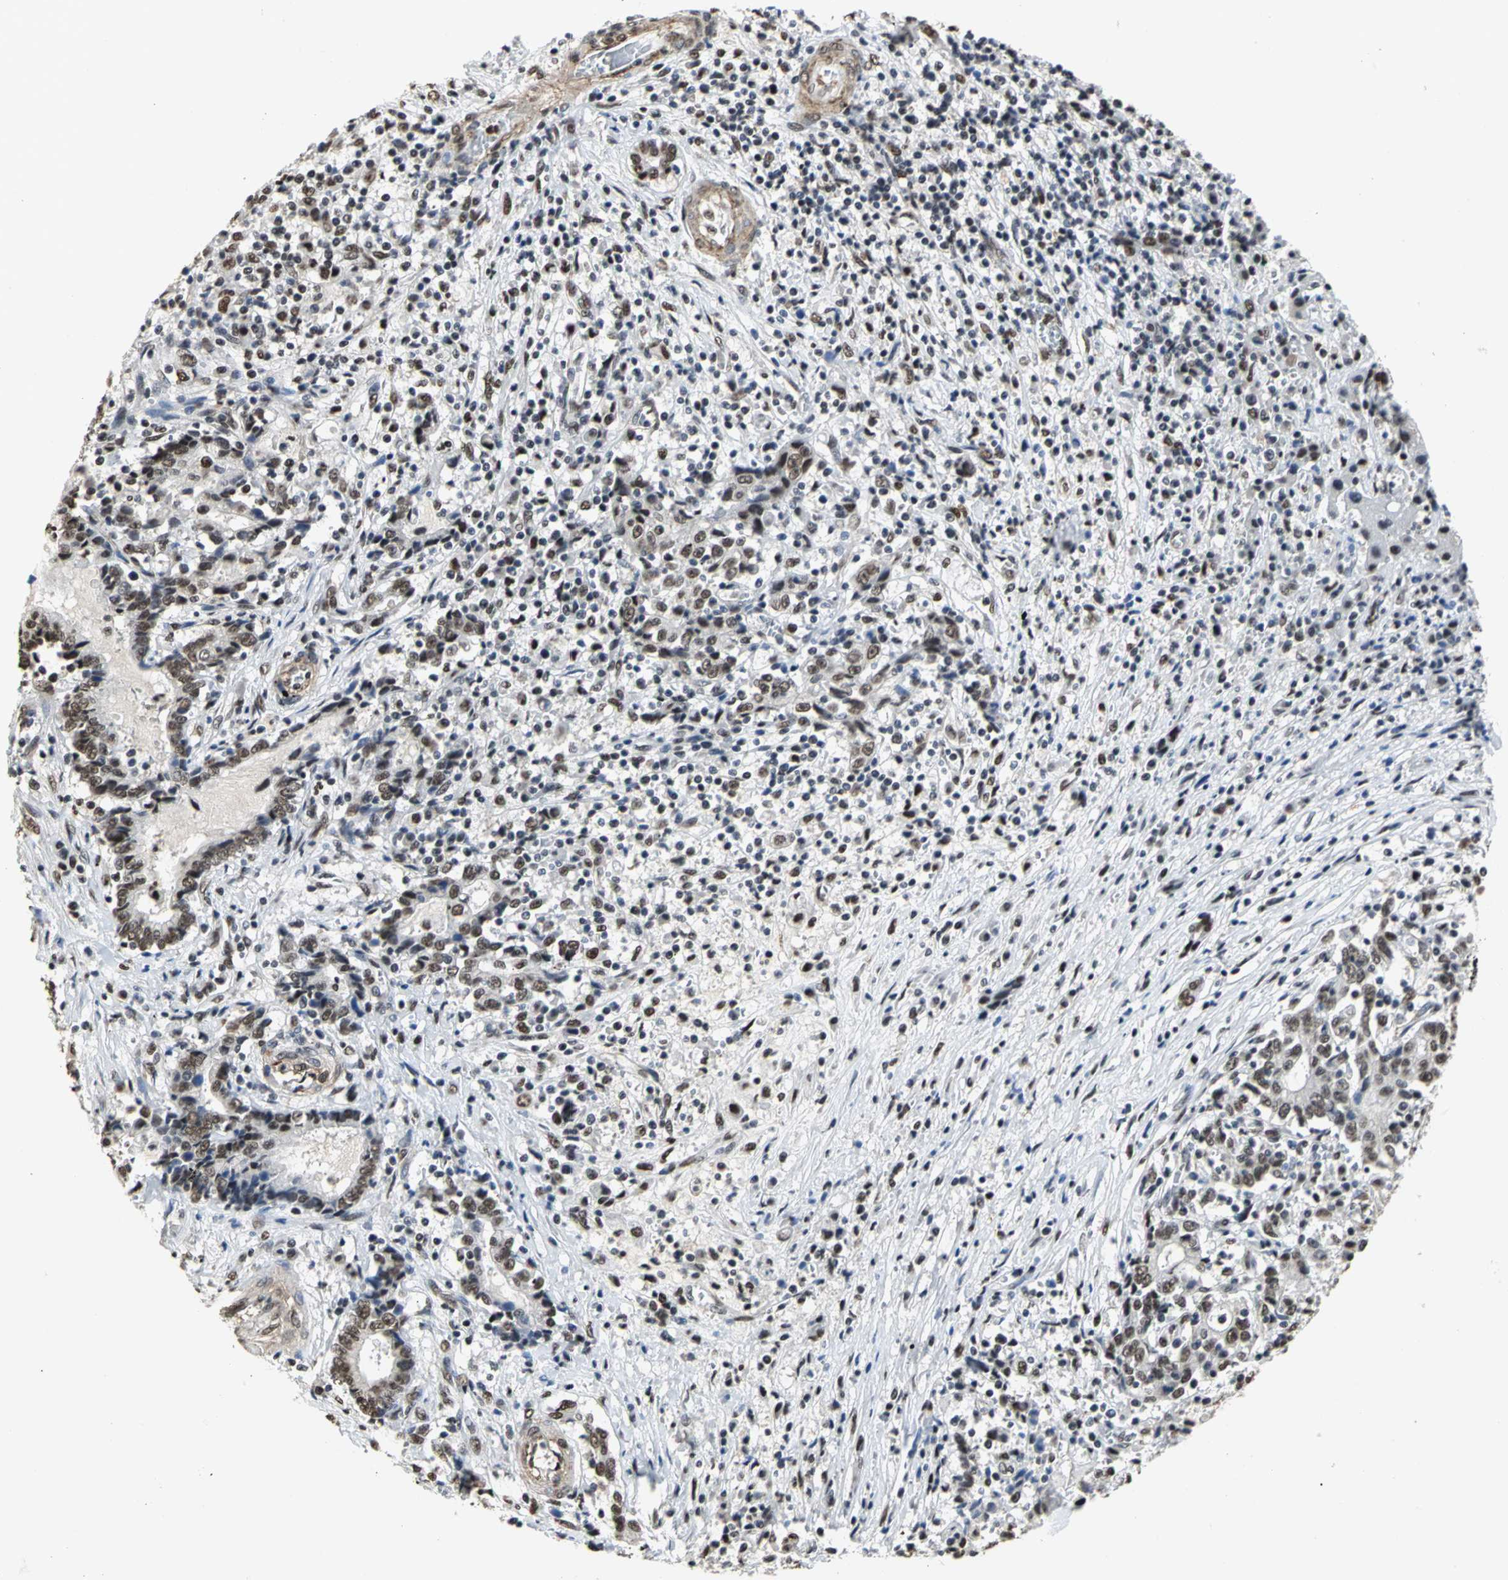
{"staining": {"intensity": "strong", "quantity": ">75%", "location": "nuclear"}, "tissue": "liver cancer", "cell_type": "Tumor cells", "image_type": "cancer", "snomed": [{"axis": "morphology", "description": "Cholangiocarcinoma"}, {"axis": "topography", "description": "Liver"}], "caption": "Protein staining by immunohistochemistry (IHC) demonstrates strong nuclear staining in about >75% of tumor cells in liver cancer. Nuclei are stained in blue.", "gene": "CCDC88C", "patient": {"sex": "male", "age": 57}}